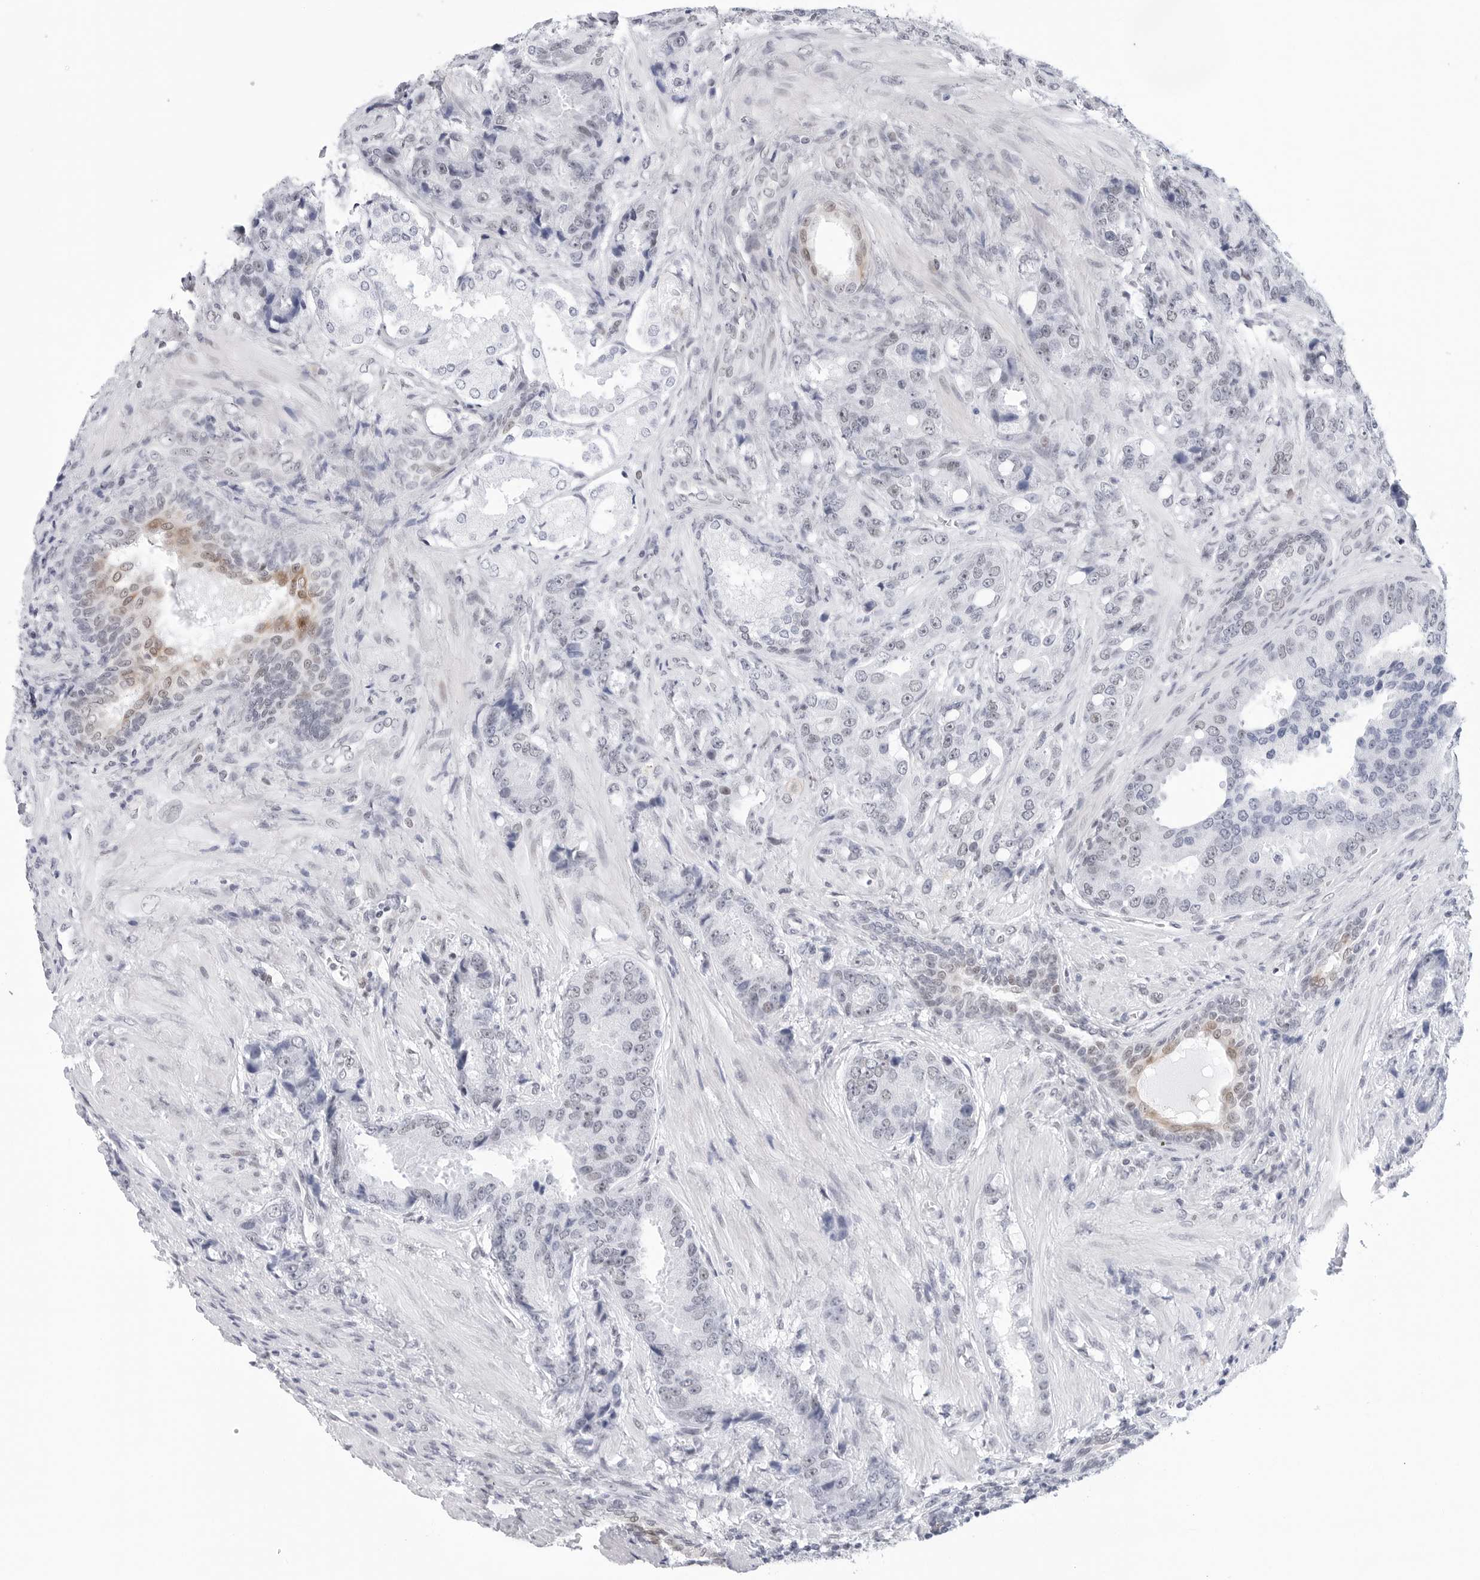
{"staining": {"intensity": "weak", "quantity": "<25%", "location": "nuclear"}, "tissue": "prostate cancer", "cell_type": "Tumor cells", "image_type": "cancer", "snomed": [{"axis": "morphology", "description": "Adenocarcinoma, High grade"}, {"axis": "topography", "description": "Prostate"}], "caption": "Prostate cancer stained for a protein using immunohistochemistry (IHC) demonstrates no staining tumor cells.", "gene": "C1orf162", "patient": {"sex": "male", "age": 60}}